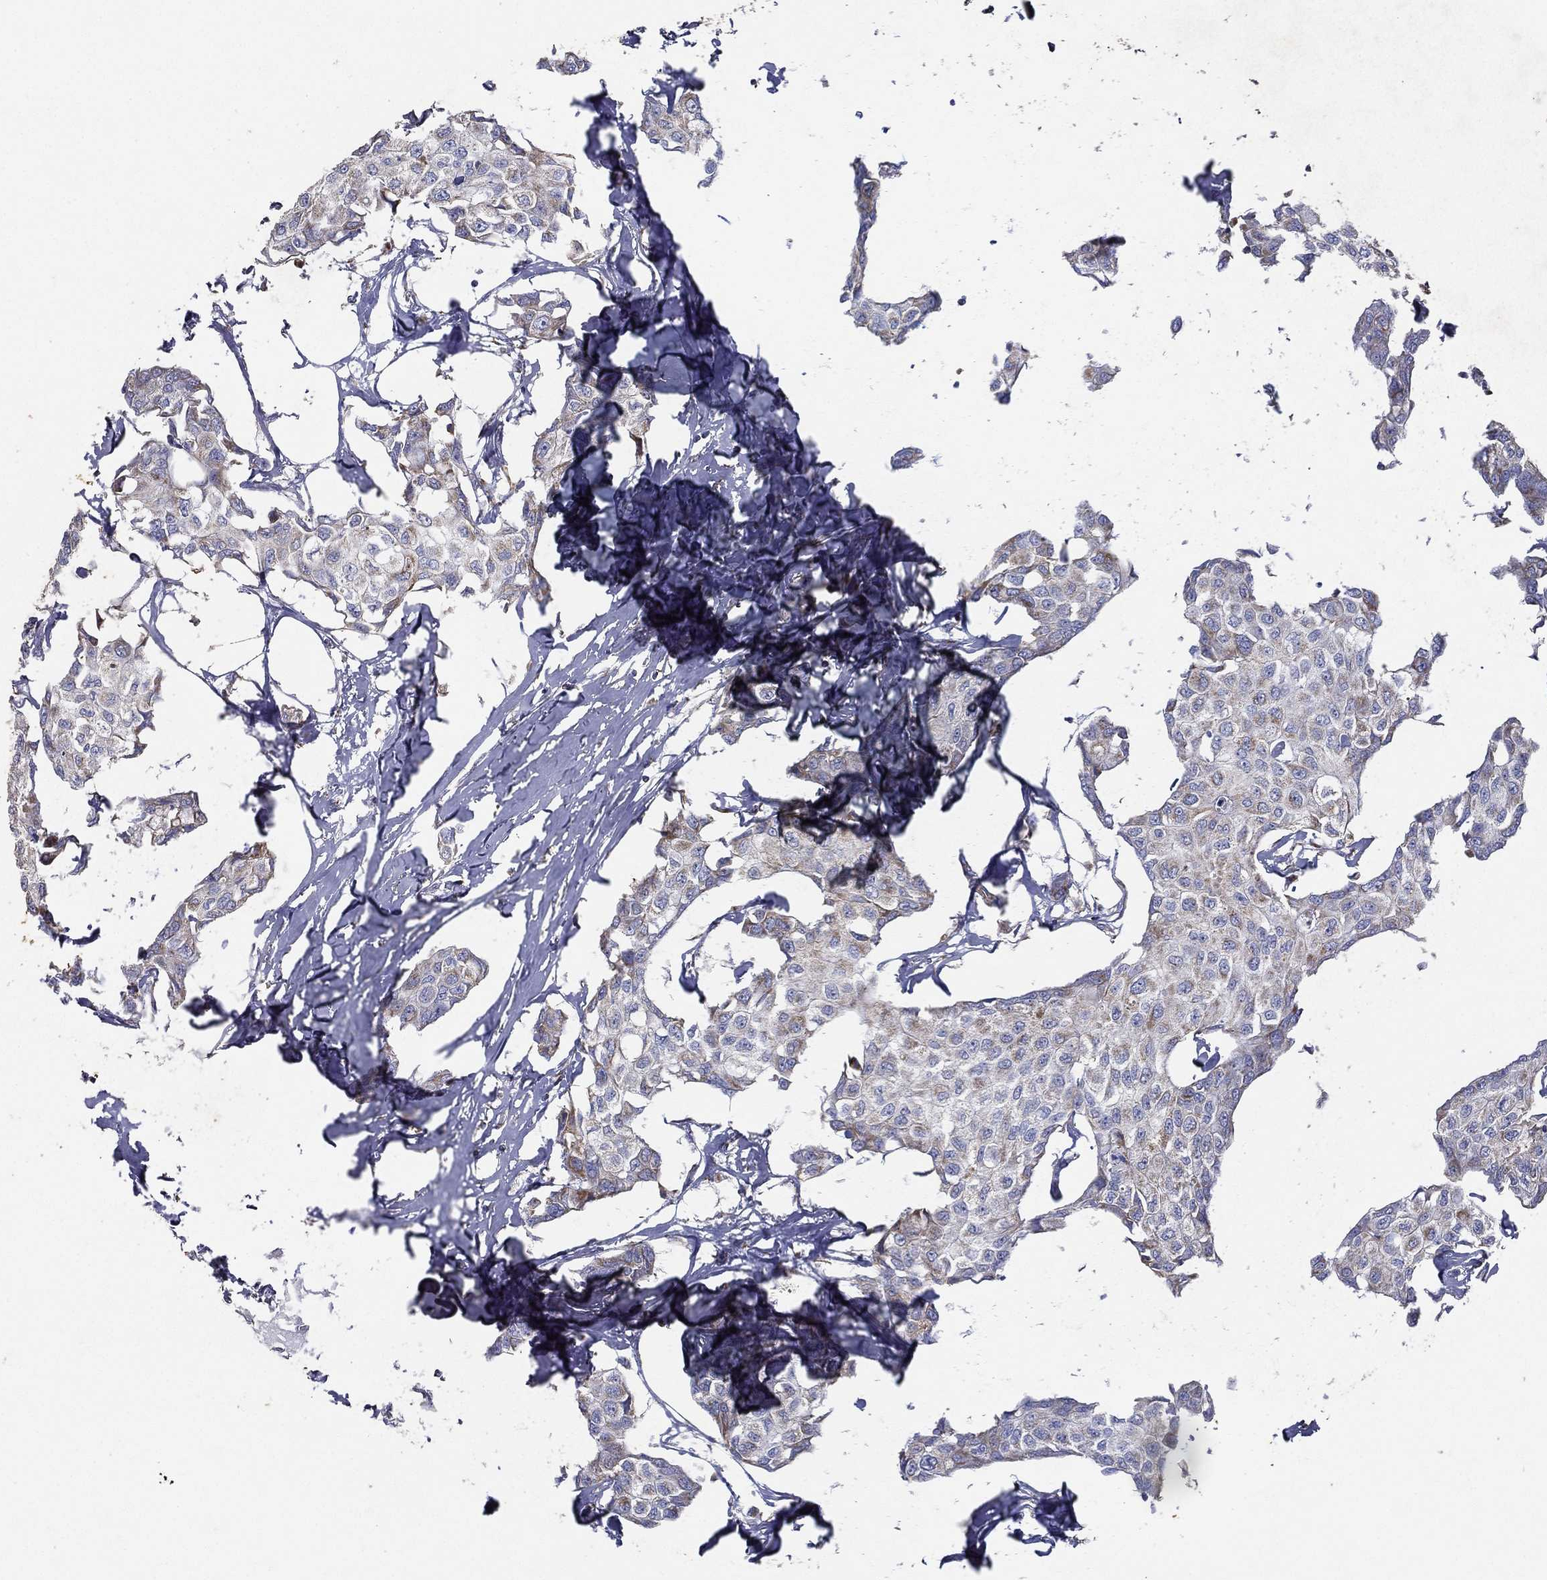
{"staining": {"intensity": "weak", "quantity": "25%-75%", "location": "cytoplasmic/membranous"}, "tissue": "breast cancer", "cell_type": "Tumor cells", "image_type": "cancer", "snomed": [{"axis": "morphology", "description": "Duct carcinoma"}, {"axis": "topography", "description": "Breast"}], "caption": "DAB immunohistochemical staining of breast cancer (infiltrating ductal carcinoma) demonstrates weak cytoplasmic/membranous protein positivity in approximately 25%-75% of tumor cells. Nuclei are stained in blue.", "gene": "SFXN1", "patient": {"sex": "female", "age": 80}}